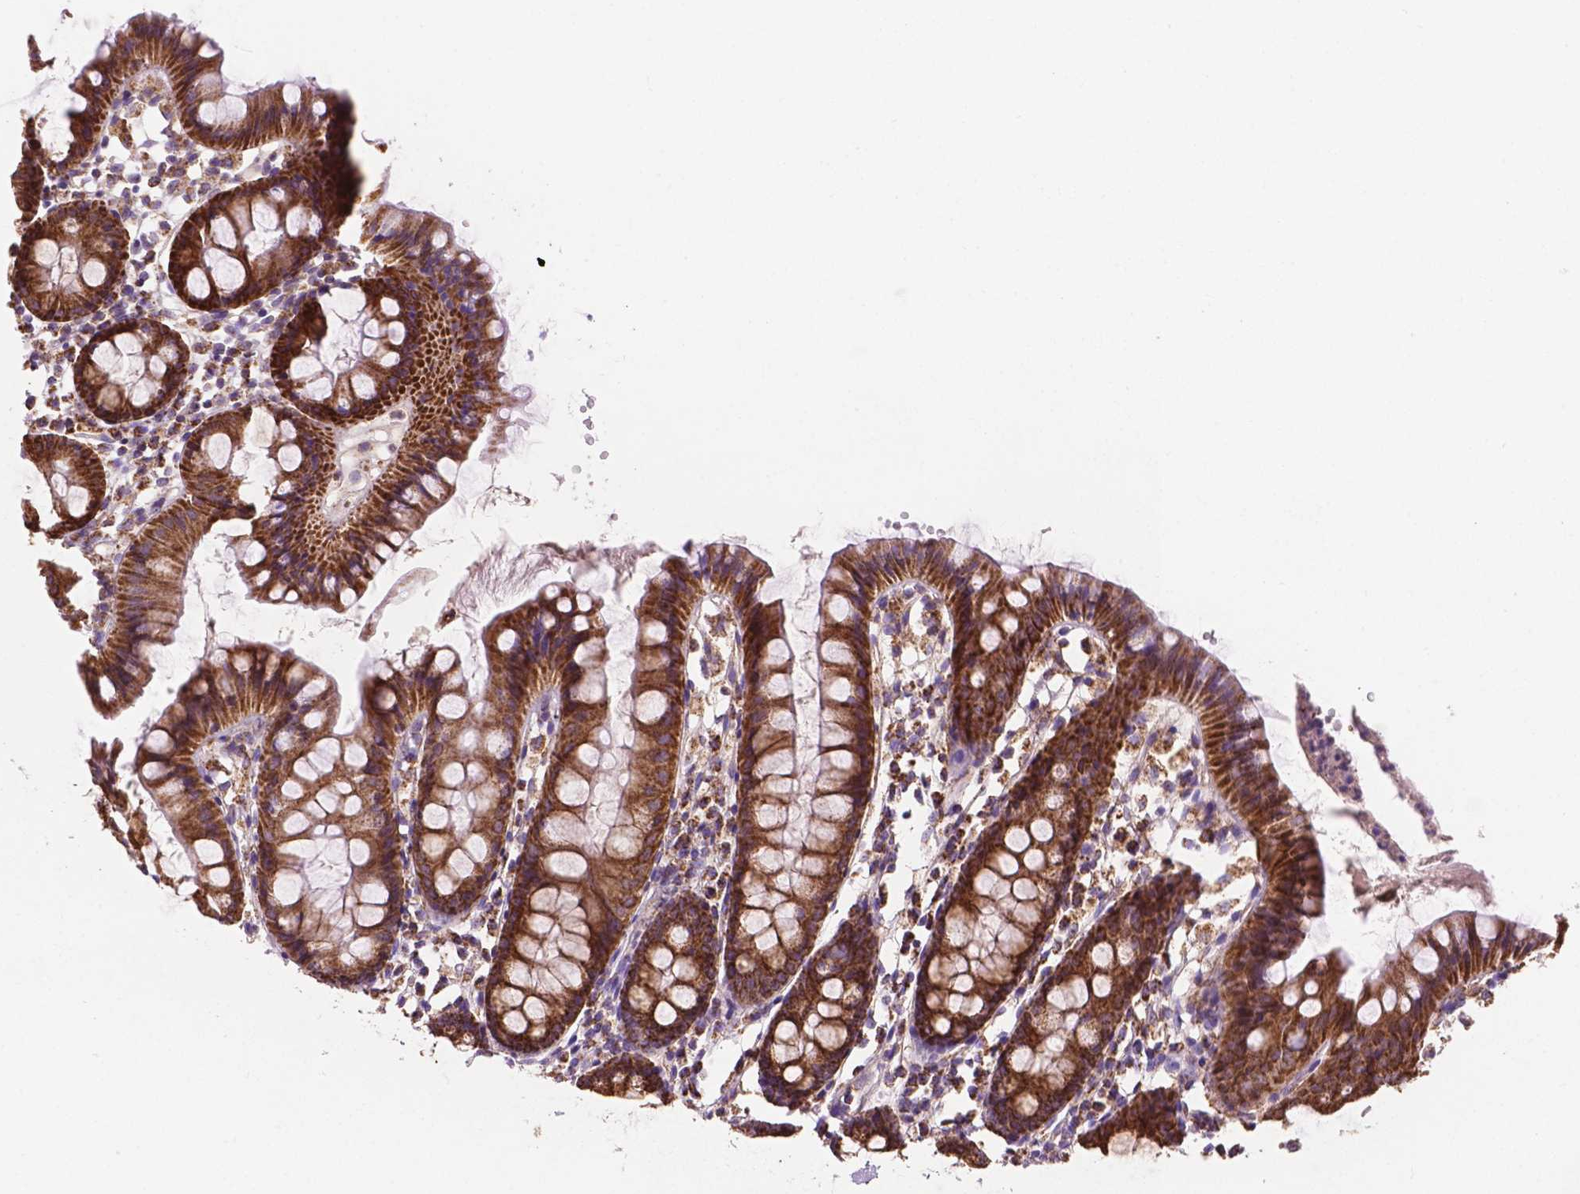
{"staining": {"intensity": "moderate", "quantity": ">75%", "location": "cytoplasmic/membranous"}, "tissue": "colon", "cell_type": "Endothelial cells", "image_type": "normal", "snomed": [{"axis": "morphology", "description": "Normal tissue, NOS"}, {"axis": "topography", "description": "Colon"}], "caption": "Brown immunohistochemical staining in normal human colon displays moderate cytoplasmic/membranous expression in about >75% of endothelial cells.", "gene": "HSPD1", "patient": {"sex": "female", "age": 84}}